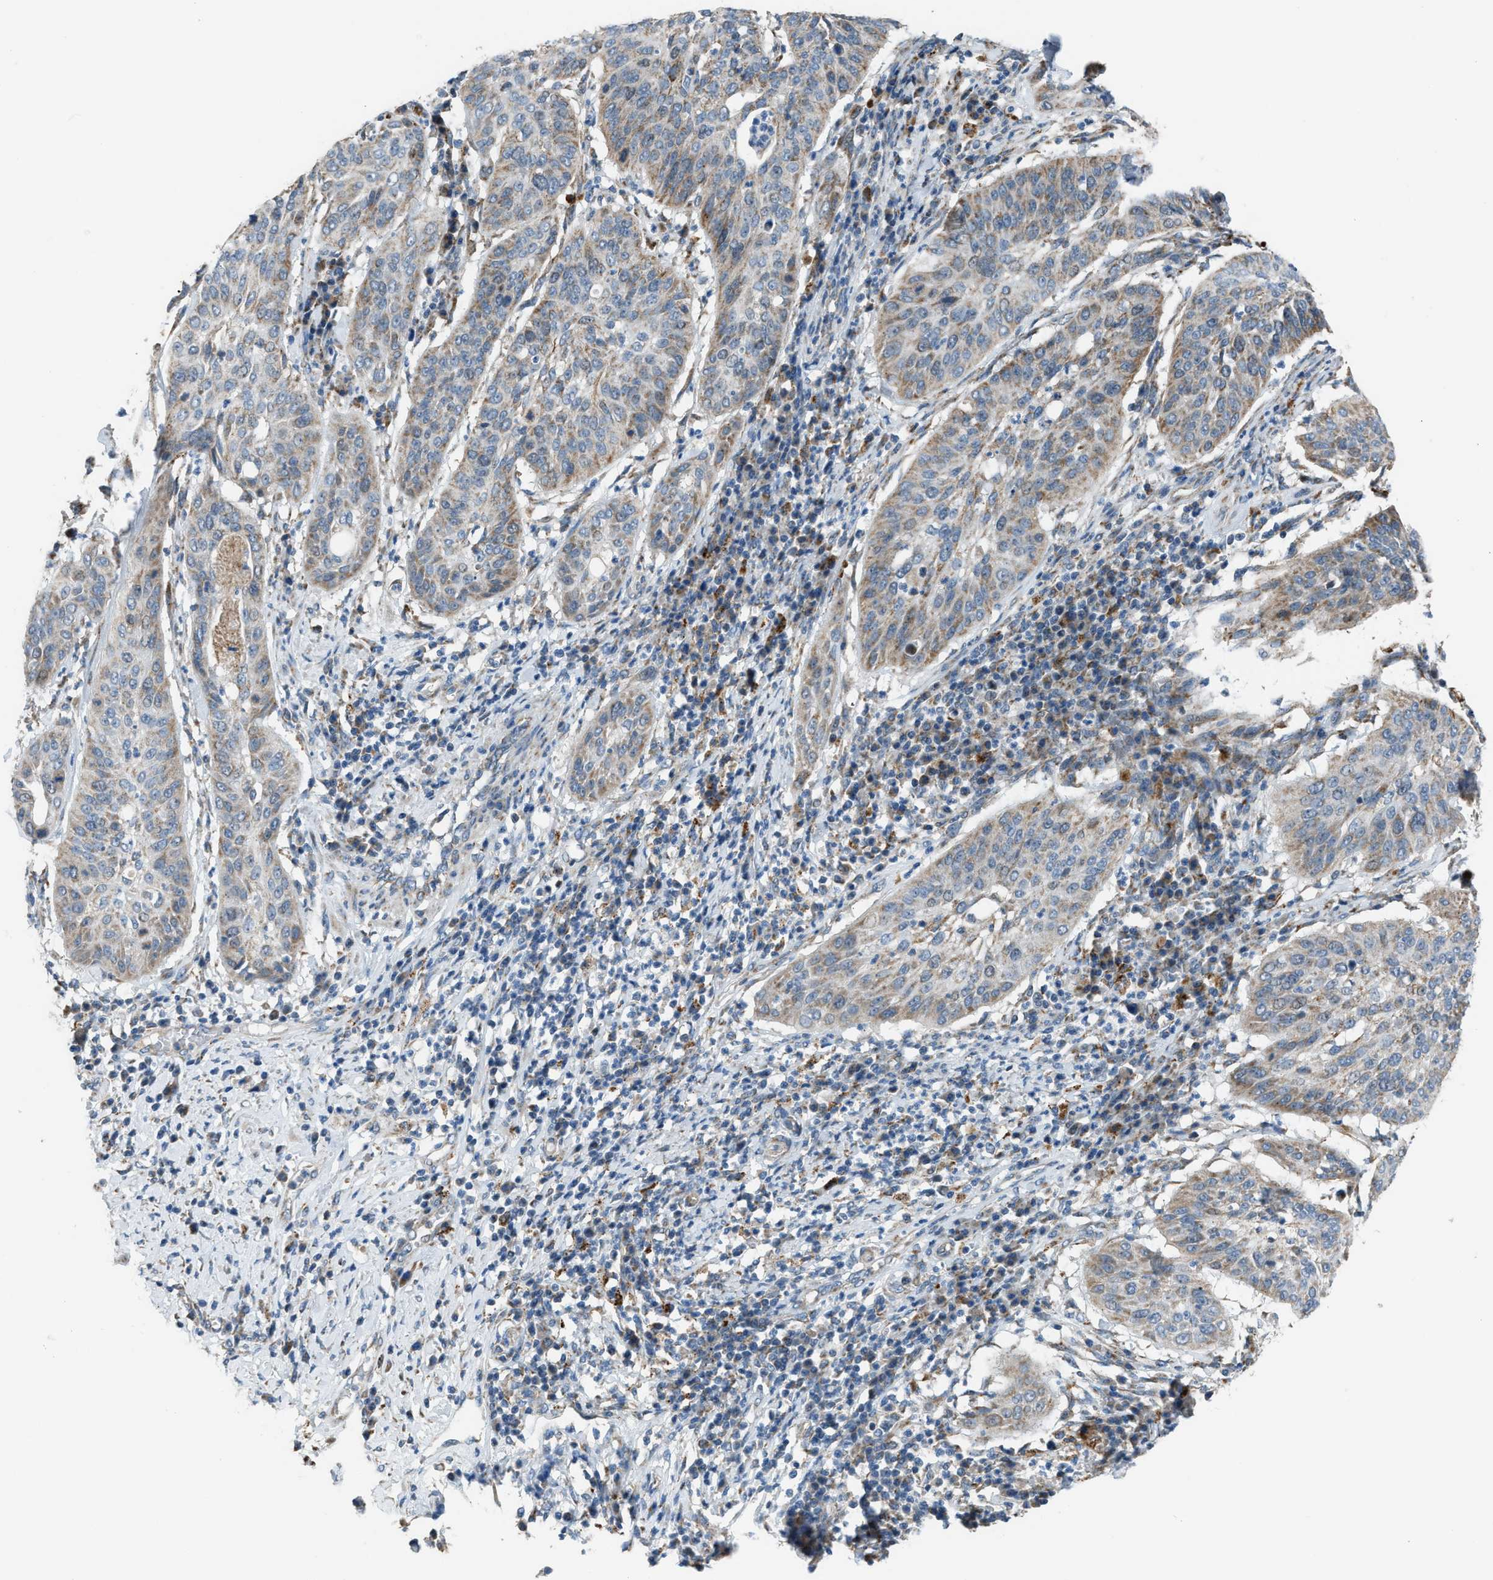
{"staining": {"intensity": "weak", "quantity": ">75%", "location": "cytoplasmic/membranous"}, "tissue": "cervical cancer", "cell_type": "Tumor cells", "image_type": "cancer", "snomed": [{"axis": "morphology", "description": "Normal tissue, NOS"}, {"axis": "morphology", "description": "Squamous cell carcinoma, NOS"}, {"axis": "topography", "description": "Cervix"}], "caption": "Cervical cancer was stained to show a protein in brown. There is low levels of weak cytoplasmic/membranous expression in approximately >75% of tumor cells. The protein is stained brown, and the nuclei are stained in blue (DAB IHC with brightfield microscopy, high magnification).", "gene": "SMIM20", "patient": {"sex": "female", "age": 39}}